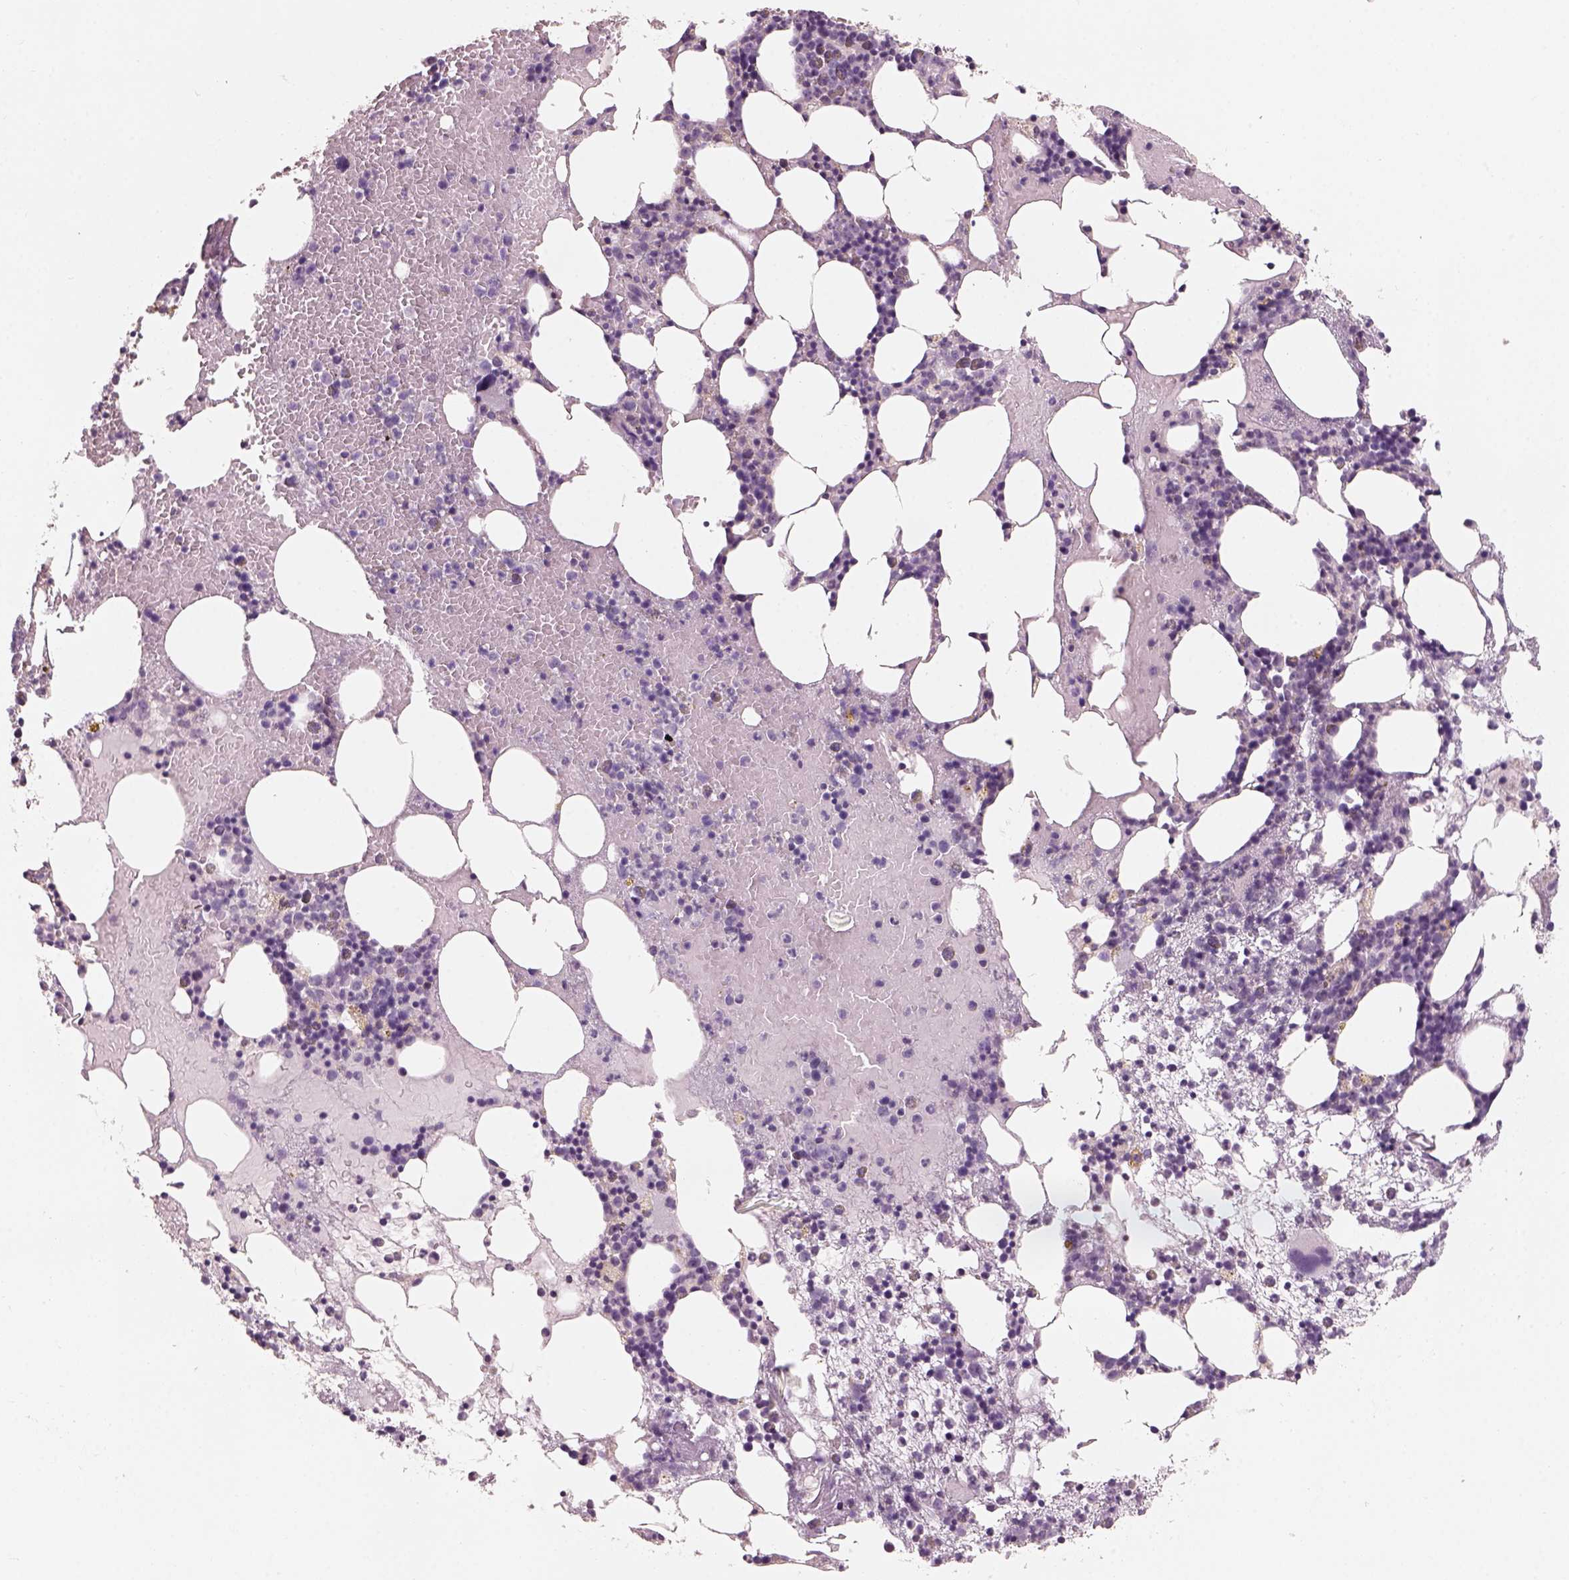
{"staining": {"intensity": "negative", "quantity": "none", "location": "none"}, "tissue": "bone marrow", "cell_type": "Hematopoietic cells", "image_type": "normal", "snomed": [{"axis": "morphology", "description": "Normal tissue, NOS"}, {"axis": "topography", "description": "Bone marrow"}], "caption": "High power microscopy photomicrograph of an immunohistochemistry (IHC) histopathology image of normal bone marrow, revealing no significant positivity in hematopoietic cells. (DAB IHC with hematoxylin counter stain).", "gene": "CDS1", "patient": {"sex": "male", "age": 54}}